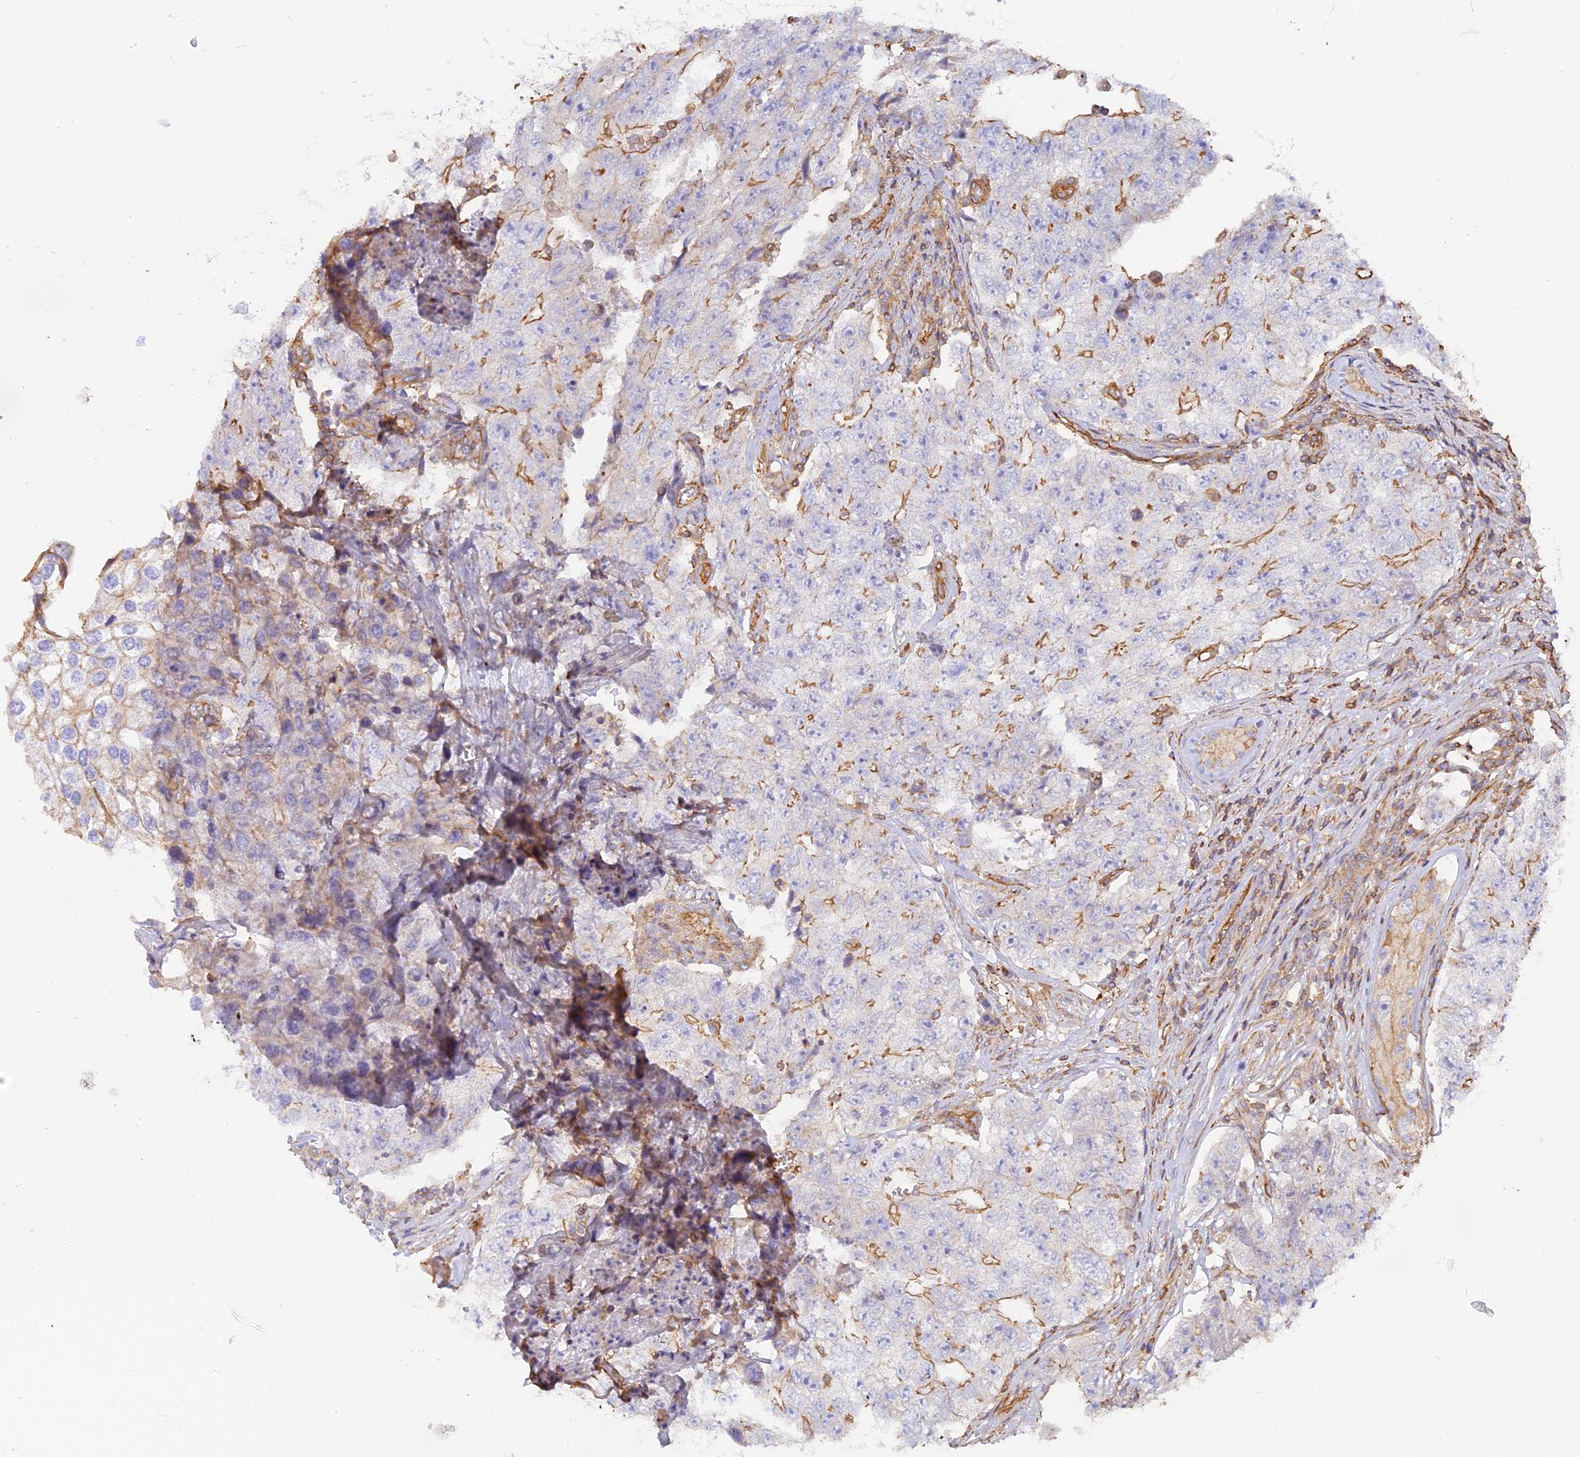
{"staining": {"intensity": "weak", "quantity": "<25%", "location": "cytoplasmic/membranous"}, "tissue": "testis cancer", "cell_type": "Tumor cells", "image_type": "cancer", "snomed": [{"axis": "morphology", "description": "Carcinoma, Embryonal, NOS"}, {"axis": "topography", "description": "Testis"}], "caption": "Image shows no protein positivity in tumor cells of testis embryonal carcinoma tissue.", "gene": "VPS18", "patient": {"sex": "male", "age": 17}}